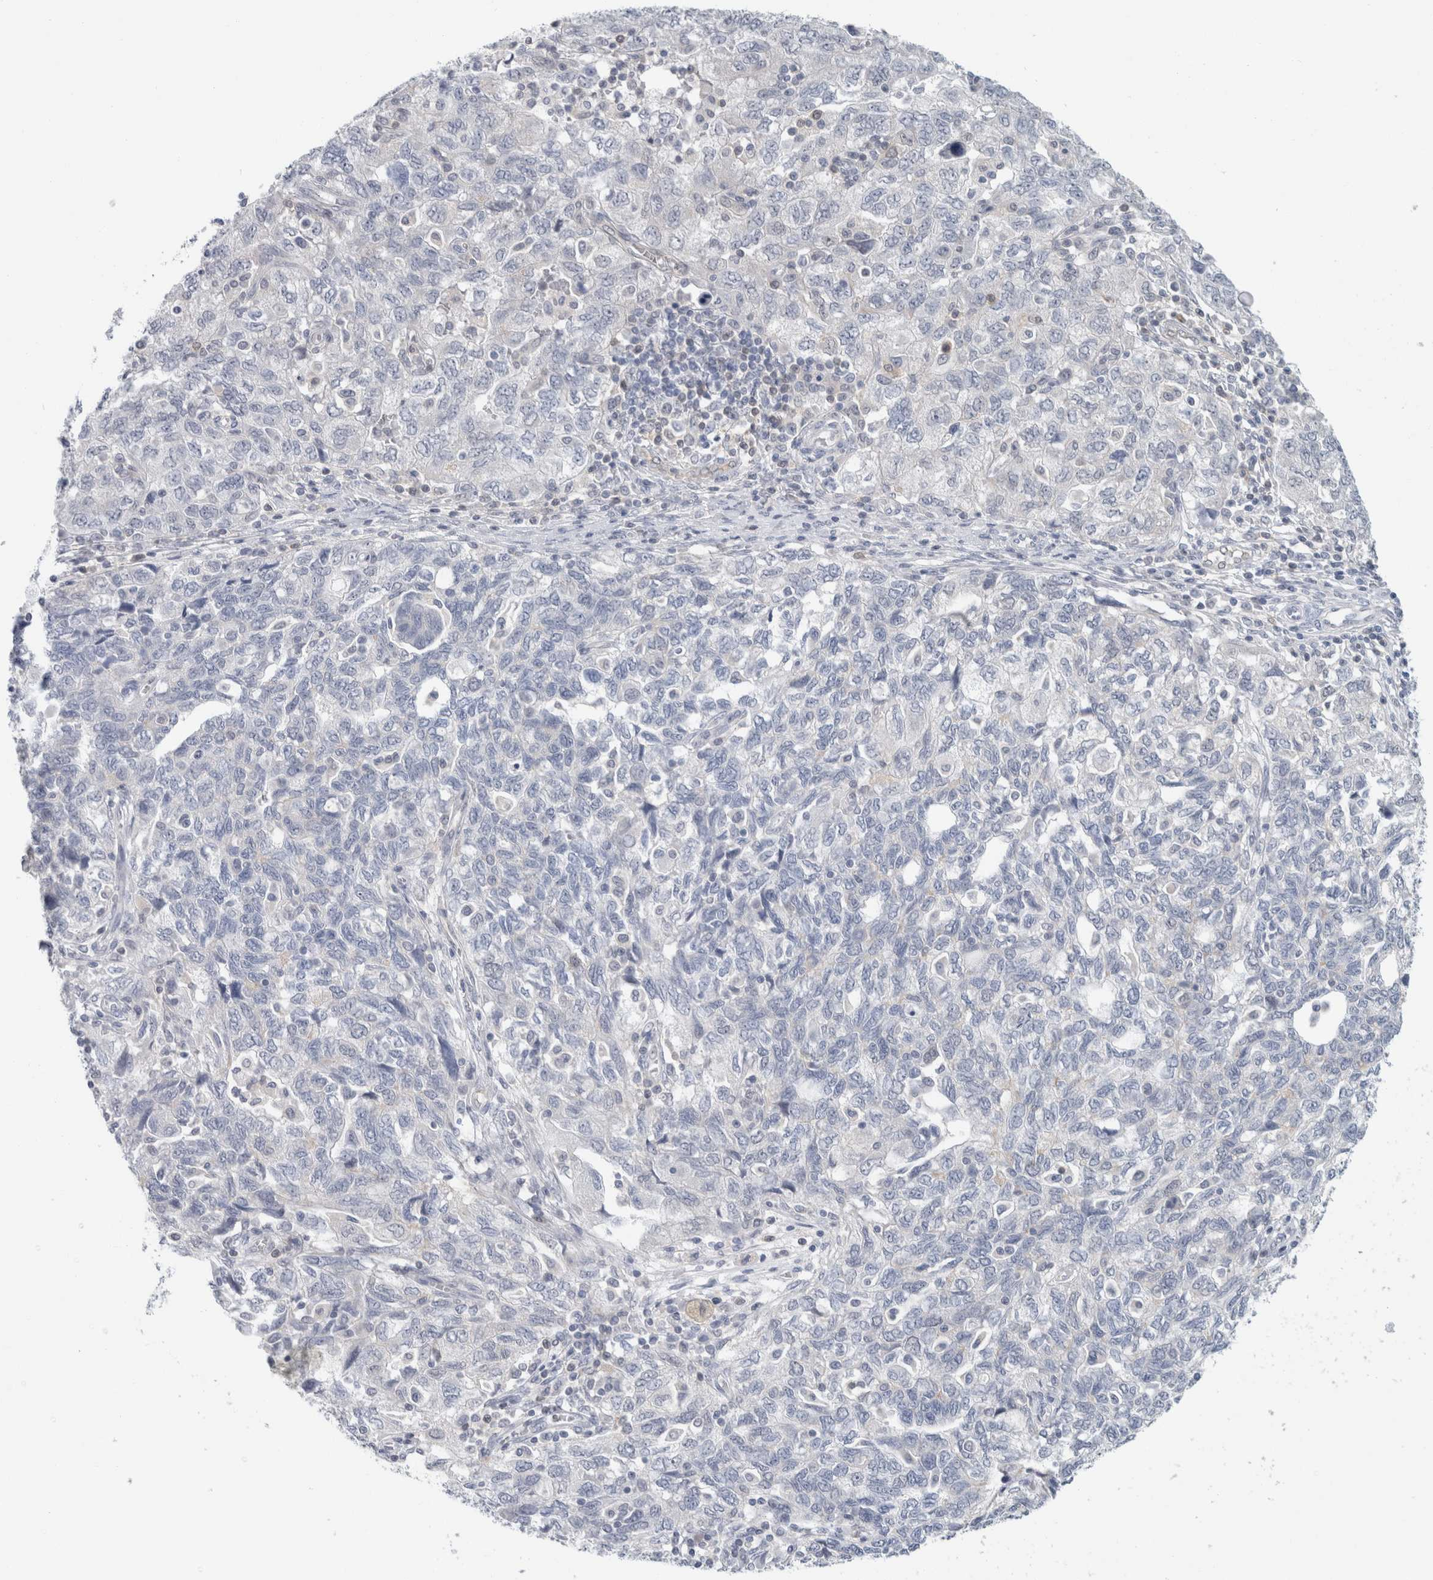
{"staining": {"intensity": "negative", "quantity": "none", "location": "none"}, "tissue": "ovarian cancer", "cell_type": "Tumor cells", "image_type": "cancer", "snomed": [{"axis": "morphology", "description": "Carcinoma, NOS"}, {"axis": "morphology", "description": "Cystadenocarcinoma, serous, NOS"}, {"axis": "topography", "description": "Ovary"}], "caption": "Photomicrograph shows no protein expression in tumor cells of ovarian carcinoma tissue.", "gene": "CASP6", "patient": {"sex": "female", "age": 69}}